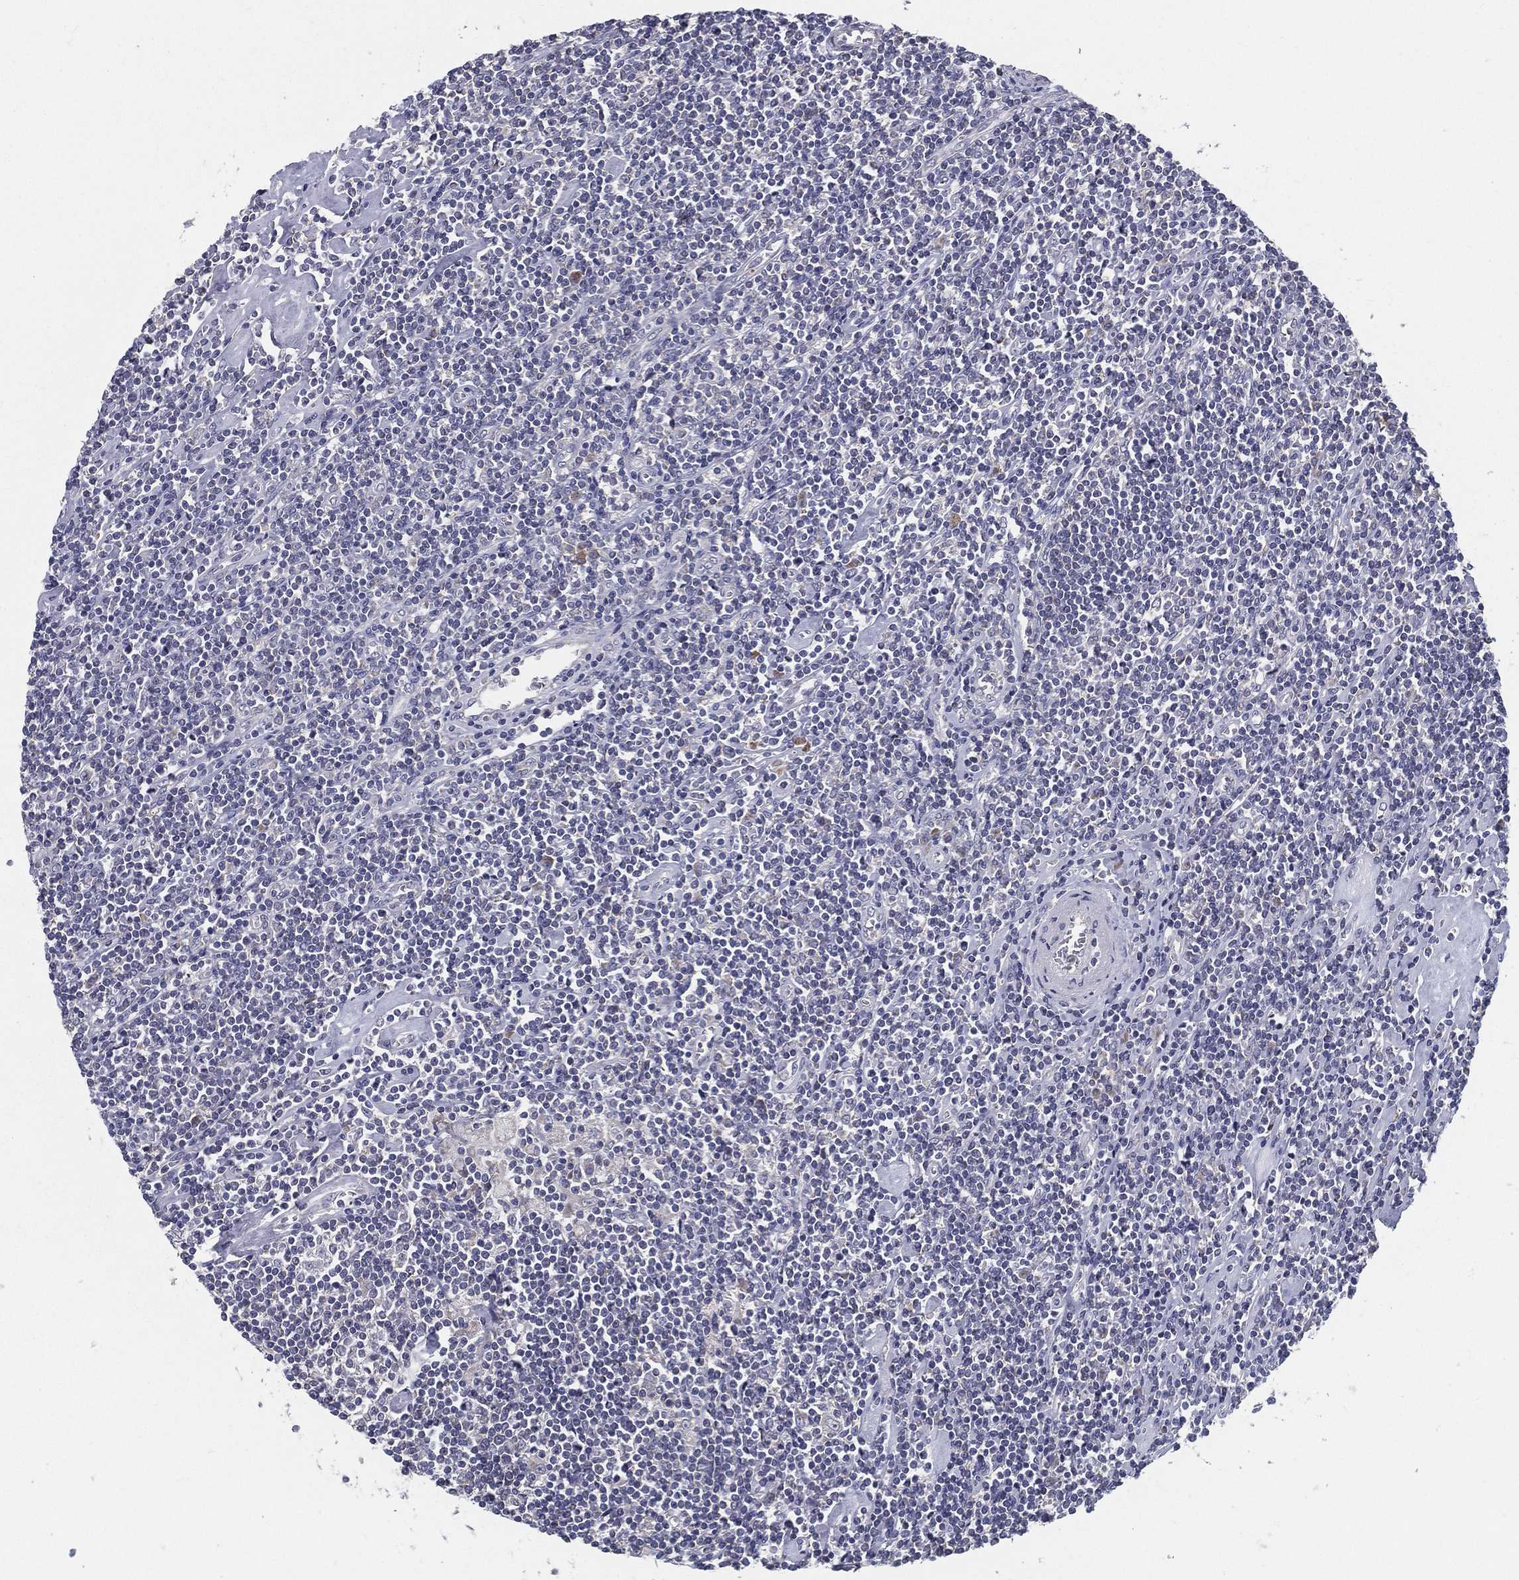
{"staining": {"intensity": "negative", "quantity": "none", "location": "none"}, "tissue": "lymphoma", "cell_type": "Tumor cells", "image_type": "cancer", "snomed": [{"axis": "morphology", "description": "Hodgkin's disease, NOS"}, {"axis": "topography", "description": "Lymph node"}], "caption": "High power microscopy histopathology image of an immunohistochemistry micrograph of lymphoma, revealing no significant staining in tumor cells. Nuclei are stained in blue.", "gene": "PCSK1", "patient": {"sex": "male", "age": 40}}